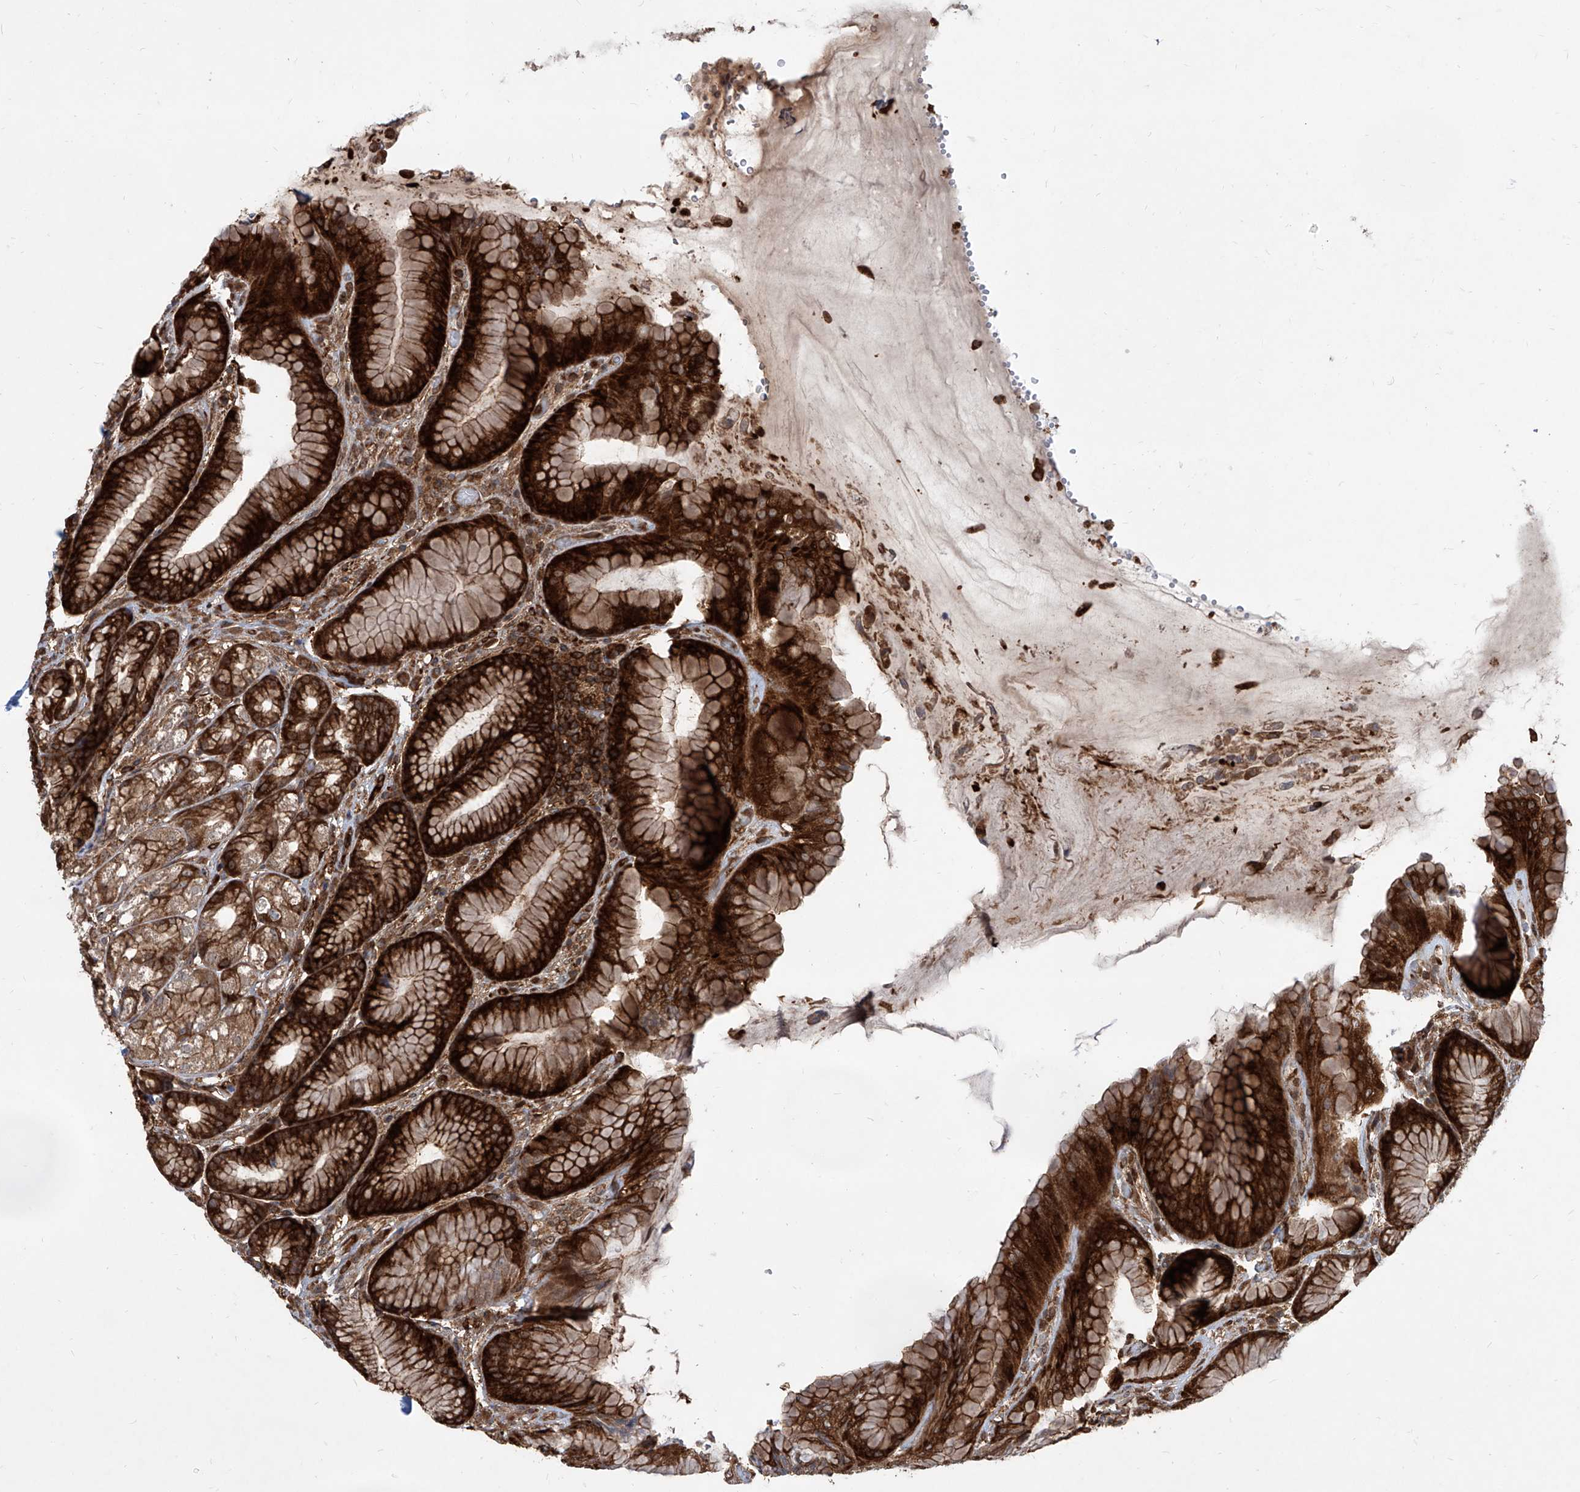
{"staining": {"intensity": "strong", "quantity": ">75%", "location": "cytoplasmic/membranous"}, "tissue": "stomach", "cell_type": "Glandular cells", "image_type": "normal", "snomed": [{"axis": "morphology", "description": "Normal tissue, NOS"}, {"axis": "topography", "description": "Stomach"}], "caption": "Strong cytoplasmic/membranous staining is present in about >75% of glandular cells in benign stomach.", "gene": "MAGED2", "patient": {"sex": "male", "age": 57}}